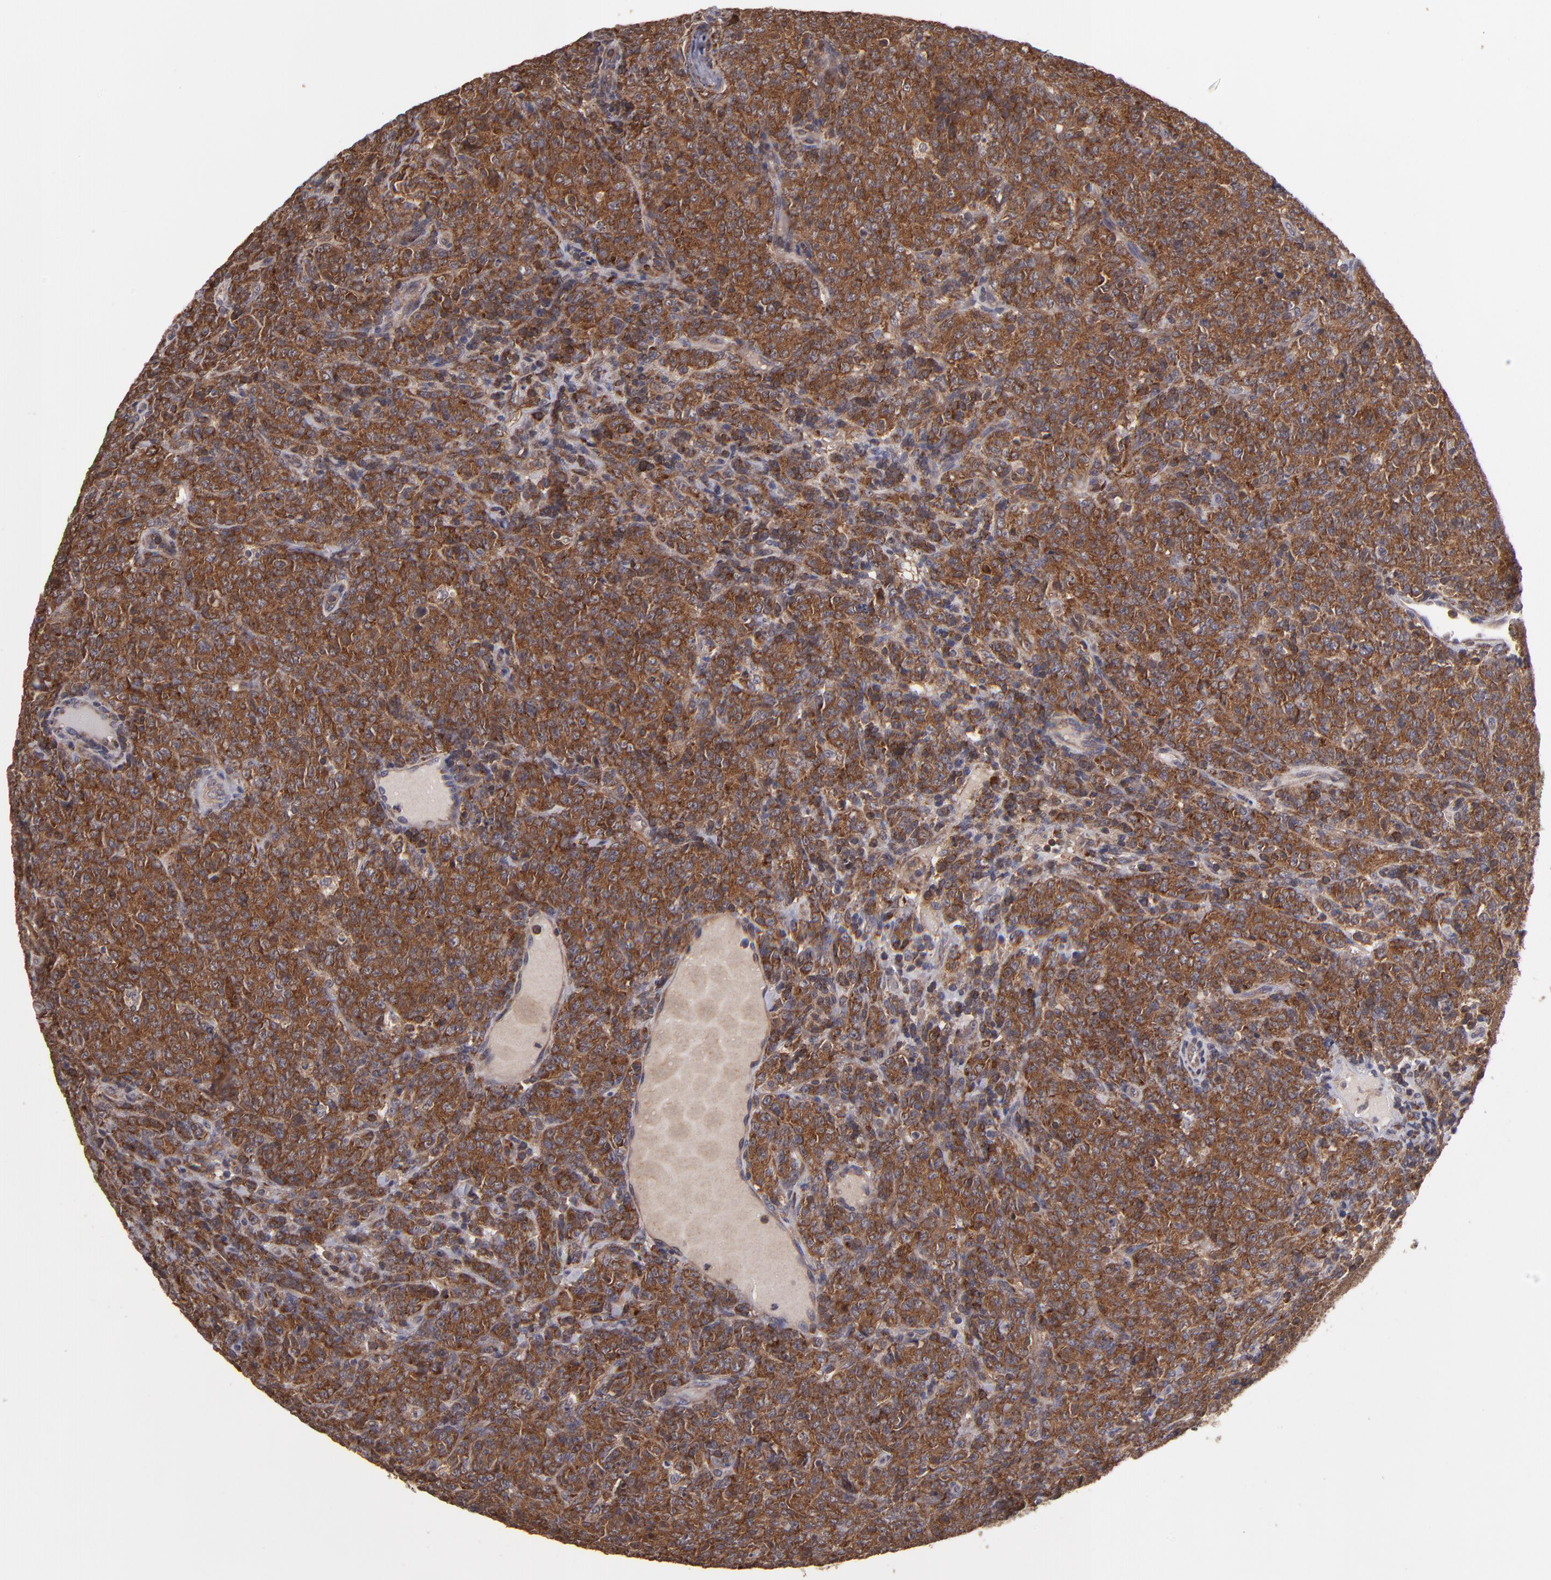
{"staining": {"intensity": "strong", "quantity": ">75%", "location": "cytoplasmic/membranous"}, "tissue": "lymphoma", "cell_type": "Tumor cells", "image_type": "cancer", "snomed": [{"axis": "morphology", "description": "Malignant lymphoma, non-Hodgkin's type, High grade"}, {"axis": "topography", "description": "Tonsil"}], "caption": "Protein expression by immunohistochemistry (IHC) exhibits strong cytoplasmic/membranous staining in about >75% of tumor cells in lymphoma.", "gene": "NF2", "patient": {"sex": "female", "age": 36}}